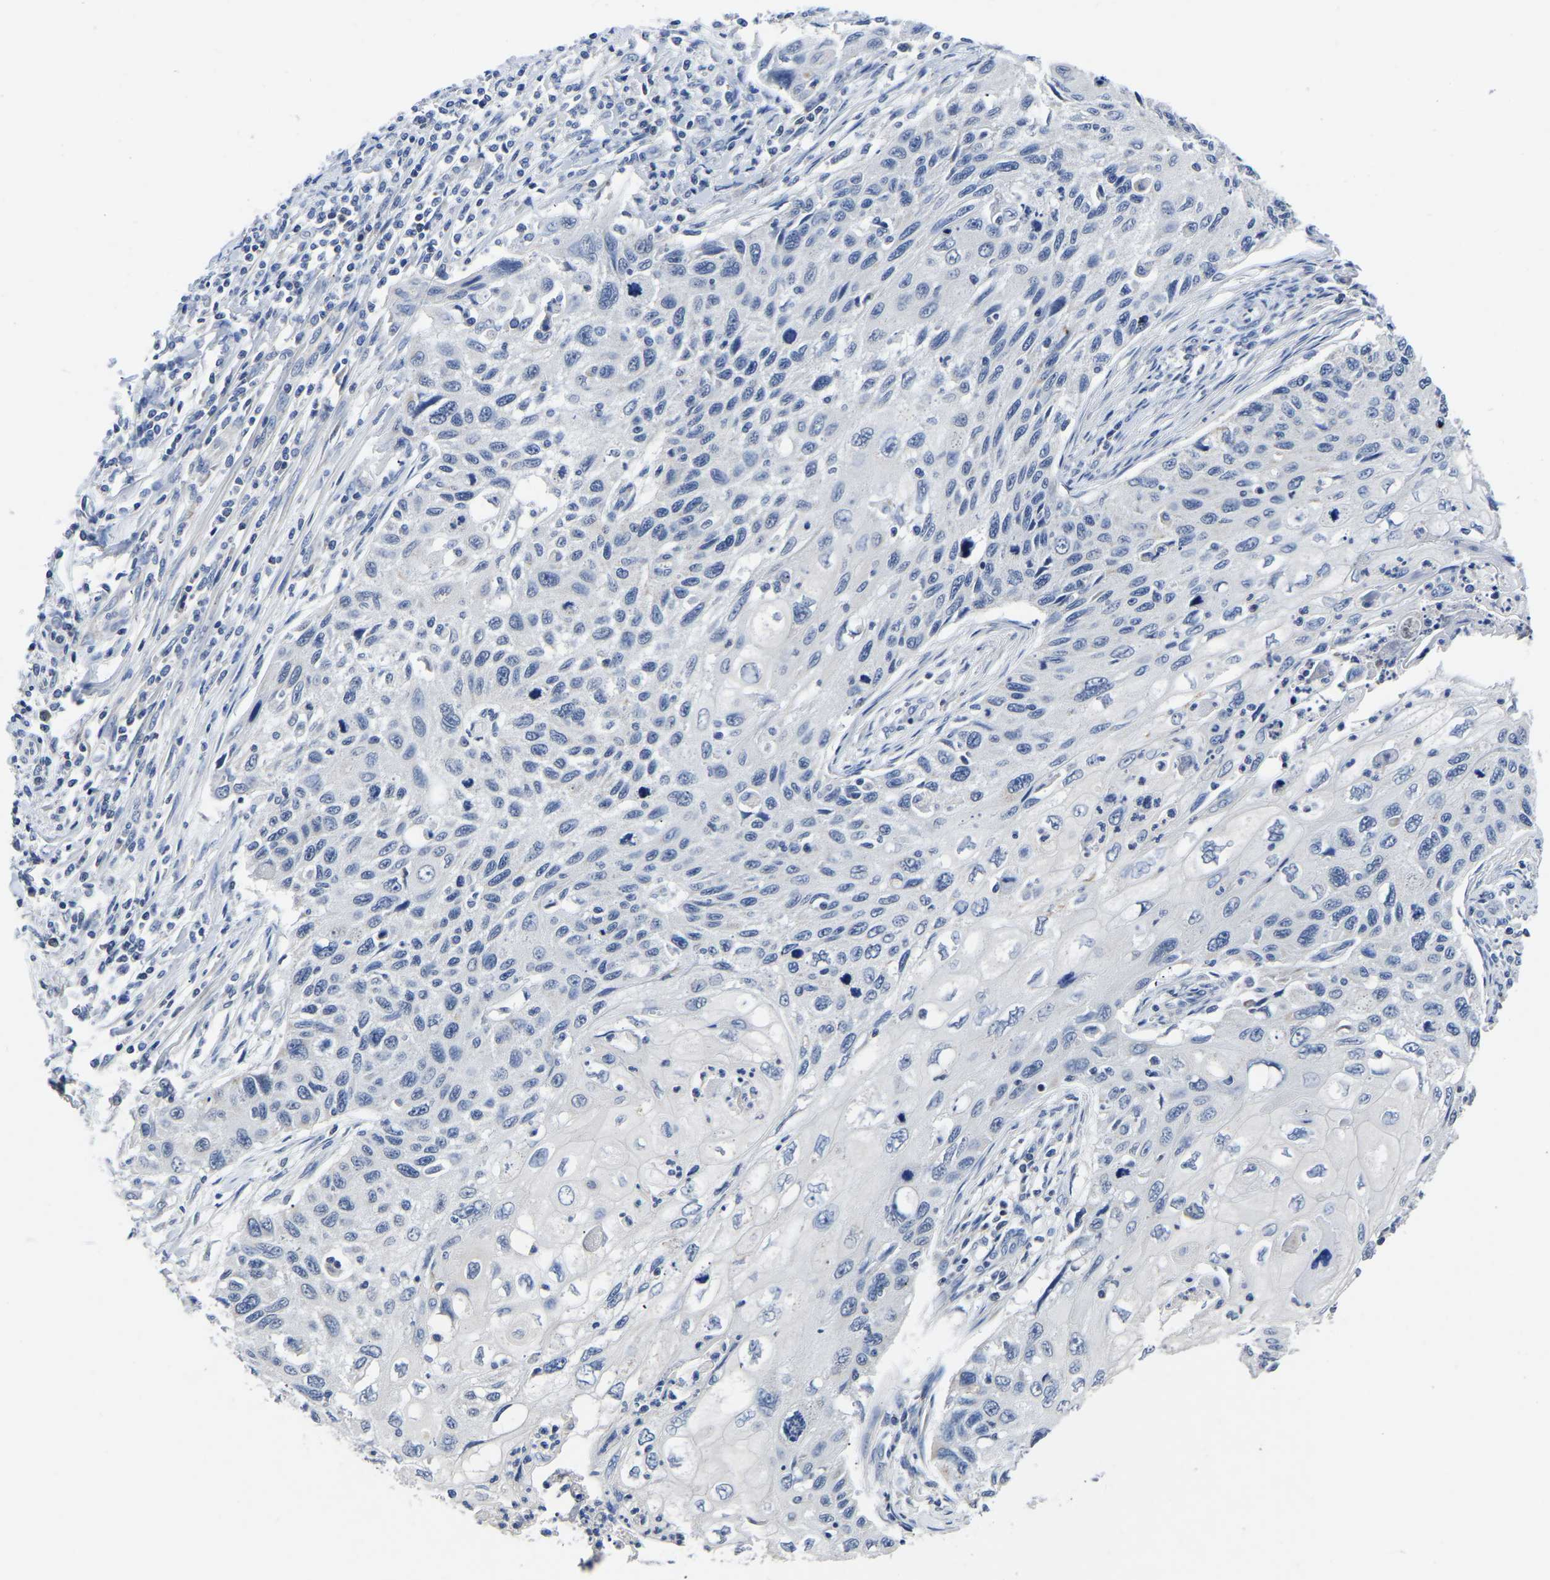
{"staining": {"intensity": "negative", "quantity": "none", "location": "none"}, "tissue": "cervical cancer", "cell_type": "Tumor cells", "image_type": "cancer", "snomed": [{"axis": "morphology", "description": "Squamous cell carcinoma, NOS"}, {"axis": "topography", "description": "Cervix"}], "caption": "Photomicrograph shows no protein positivity in tumor cells of cervical squamous cell carcinoma tissue.", "gene": "FGD5", "patient": {"sex": "female", "age": 70}}